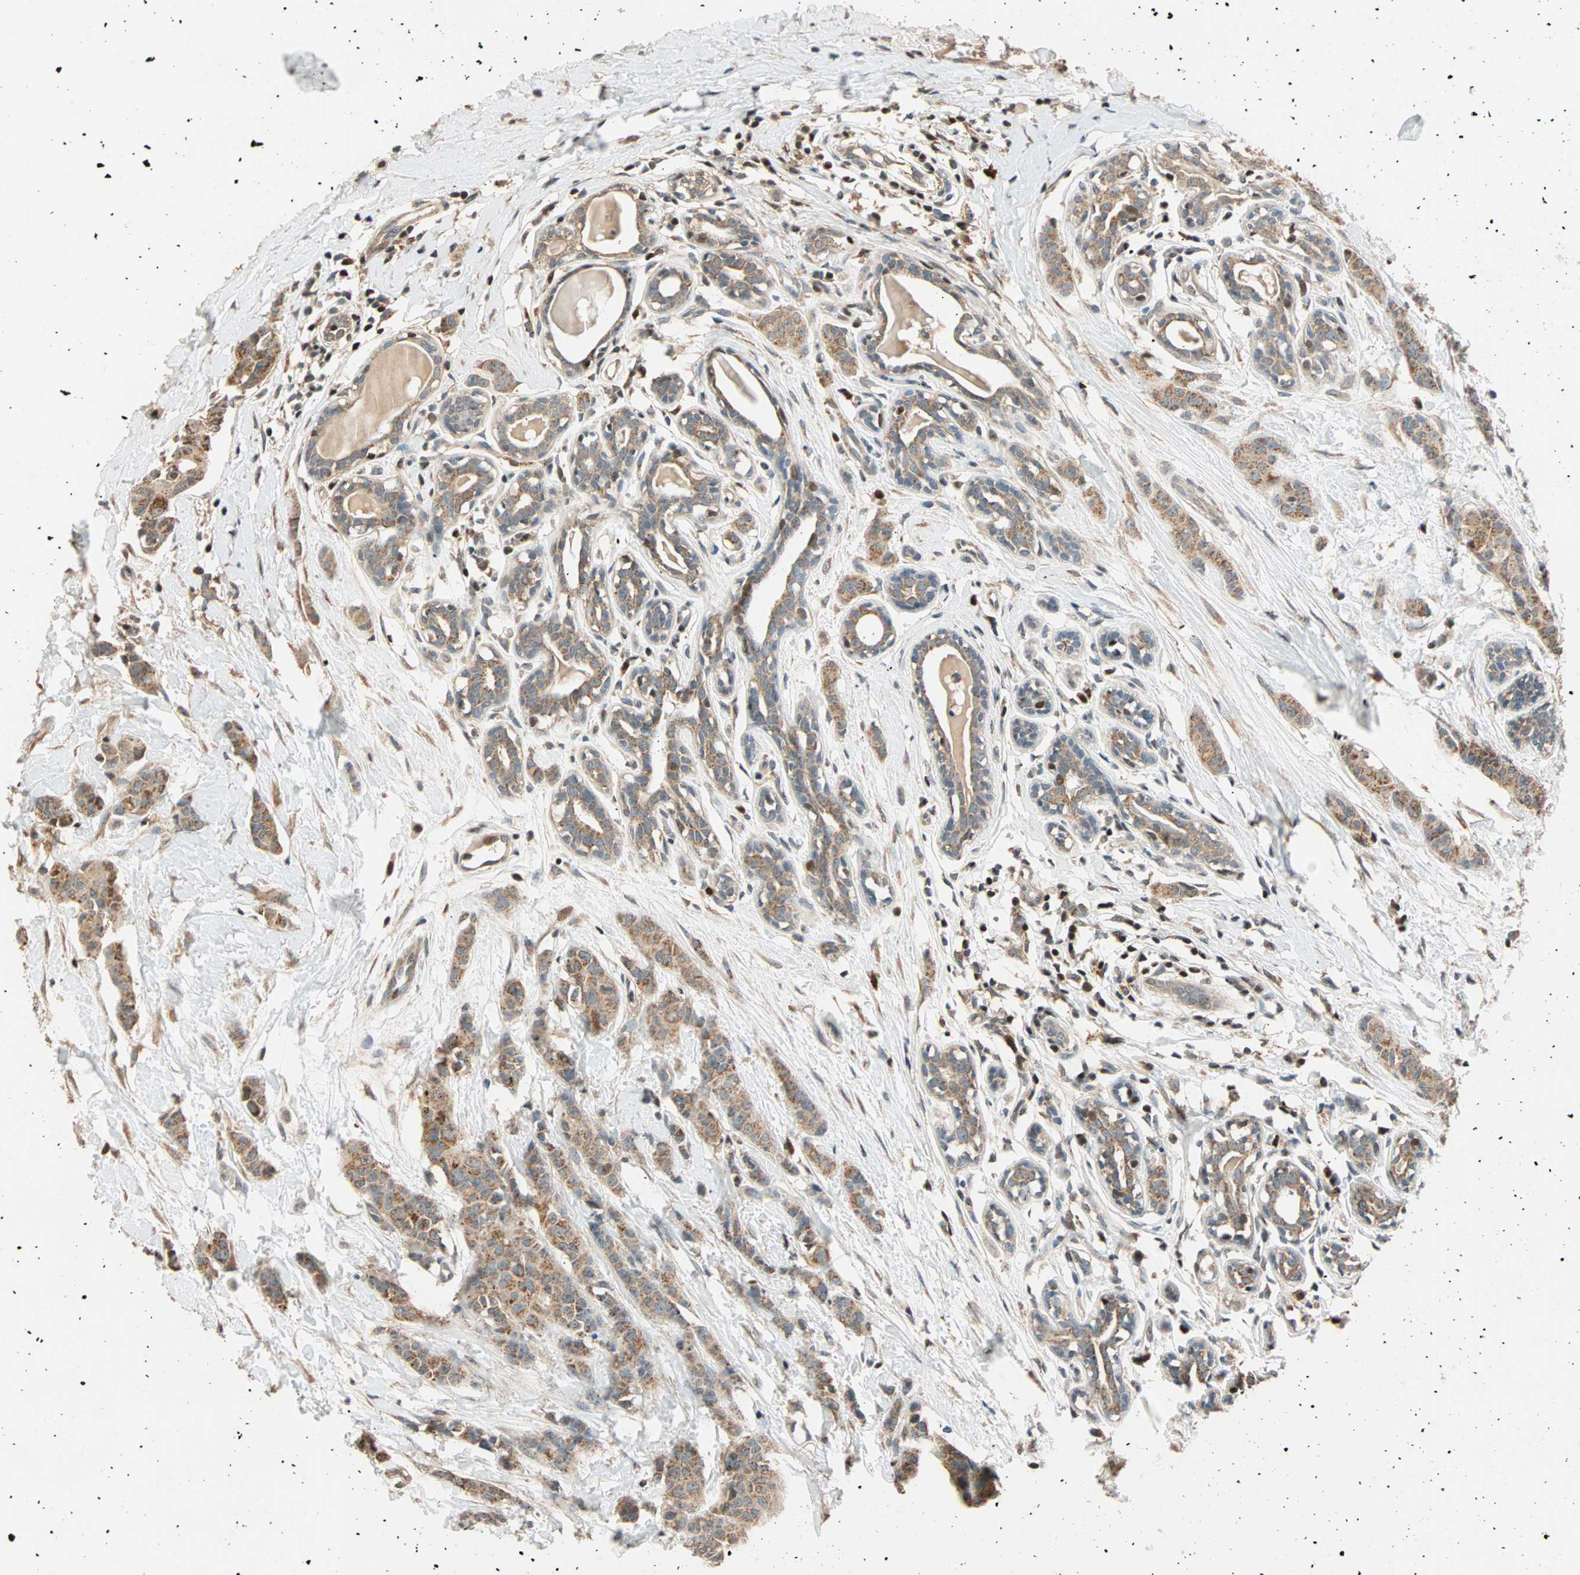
{"staining": {"intensity": "moderate", "quantity": ">75%", "location": "cytoplasmic/membranous"}, "tissue": "breast cancer", "cell_type": "Tumor cells", "image_type": "cancer", "snomed": [{"axis": "morphology", "description": "Normal tissue, NOS"}, {"axis": "morphology", "description": "Duct carcinoma"}, {"axis": "topography", "description": "Breast"}], "caption": "This is a photomicrograph of immunohistochemistry staining of breast invasive ductal carcinoma, which shows moderate expression in the cytoplasmic/membranous of tumor cells.", "gene": "HECW1", "patient": {"sex": "female", "age": 40}}